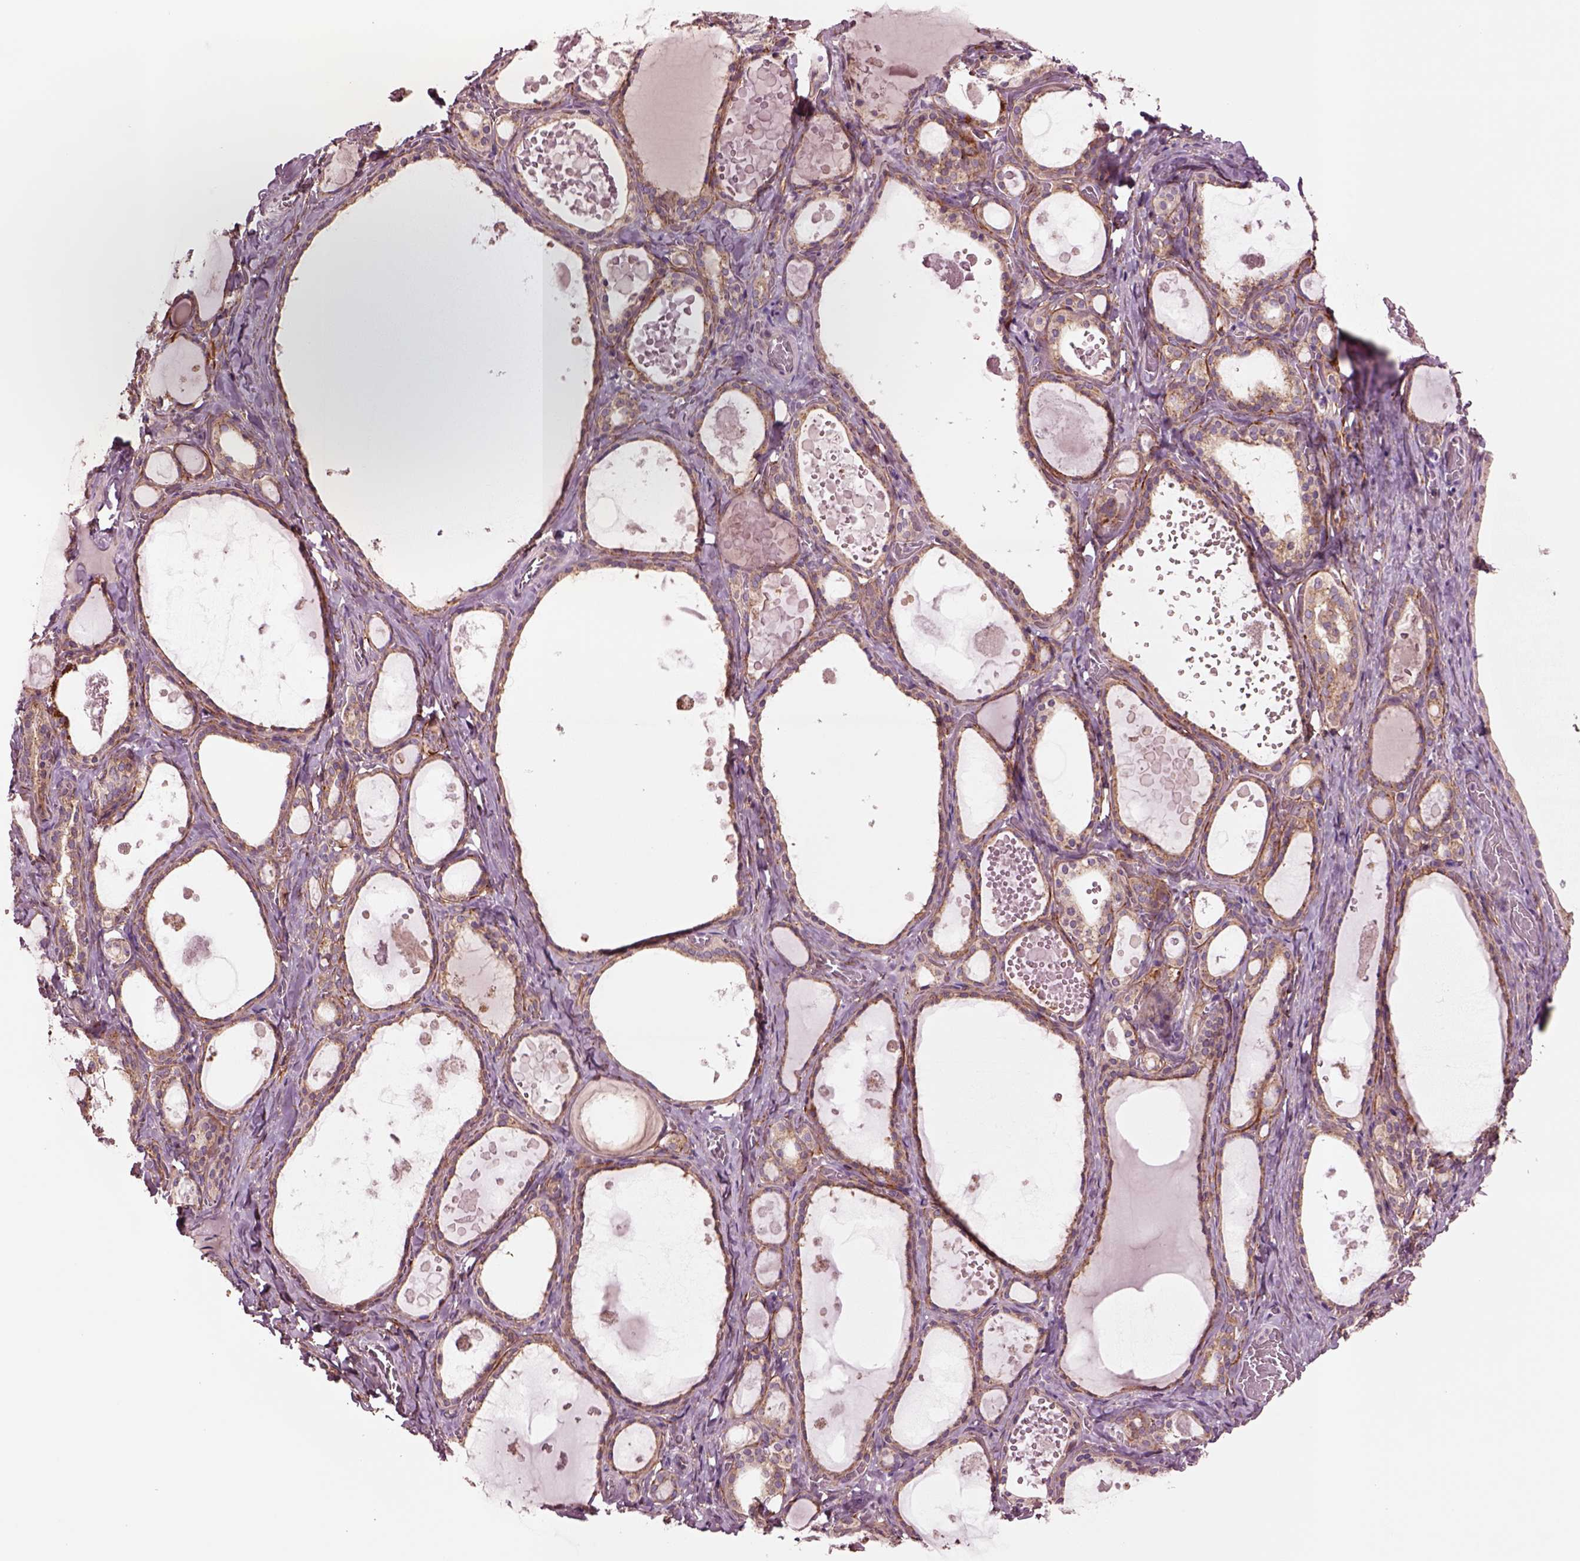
{"staining": {"intensity": "weak", "quantity": ">75%", "location": "cytoplasmic/membranous"}, "tissue": "thyroid gland", "cell_type": "Glandular cells", "image_type": "normal", "snomed": [{"axis": "morphology", "description": "Normal tissue, NOS"}, {"axis": "topography", "description": "Thyroid gland"}], "caption": "Weak cytoplasmic/membranous positivity for a protein is appreciated in about >75% of glandular cells of normal thyroid gland using immunohistochemistry.", "gene": "SEC23A", "patient": {"sex": "female", "age": 56}}